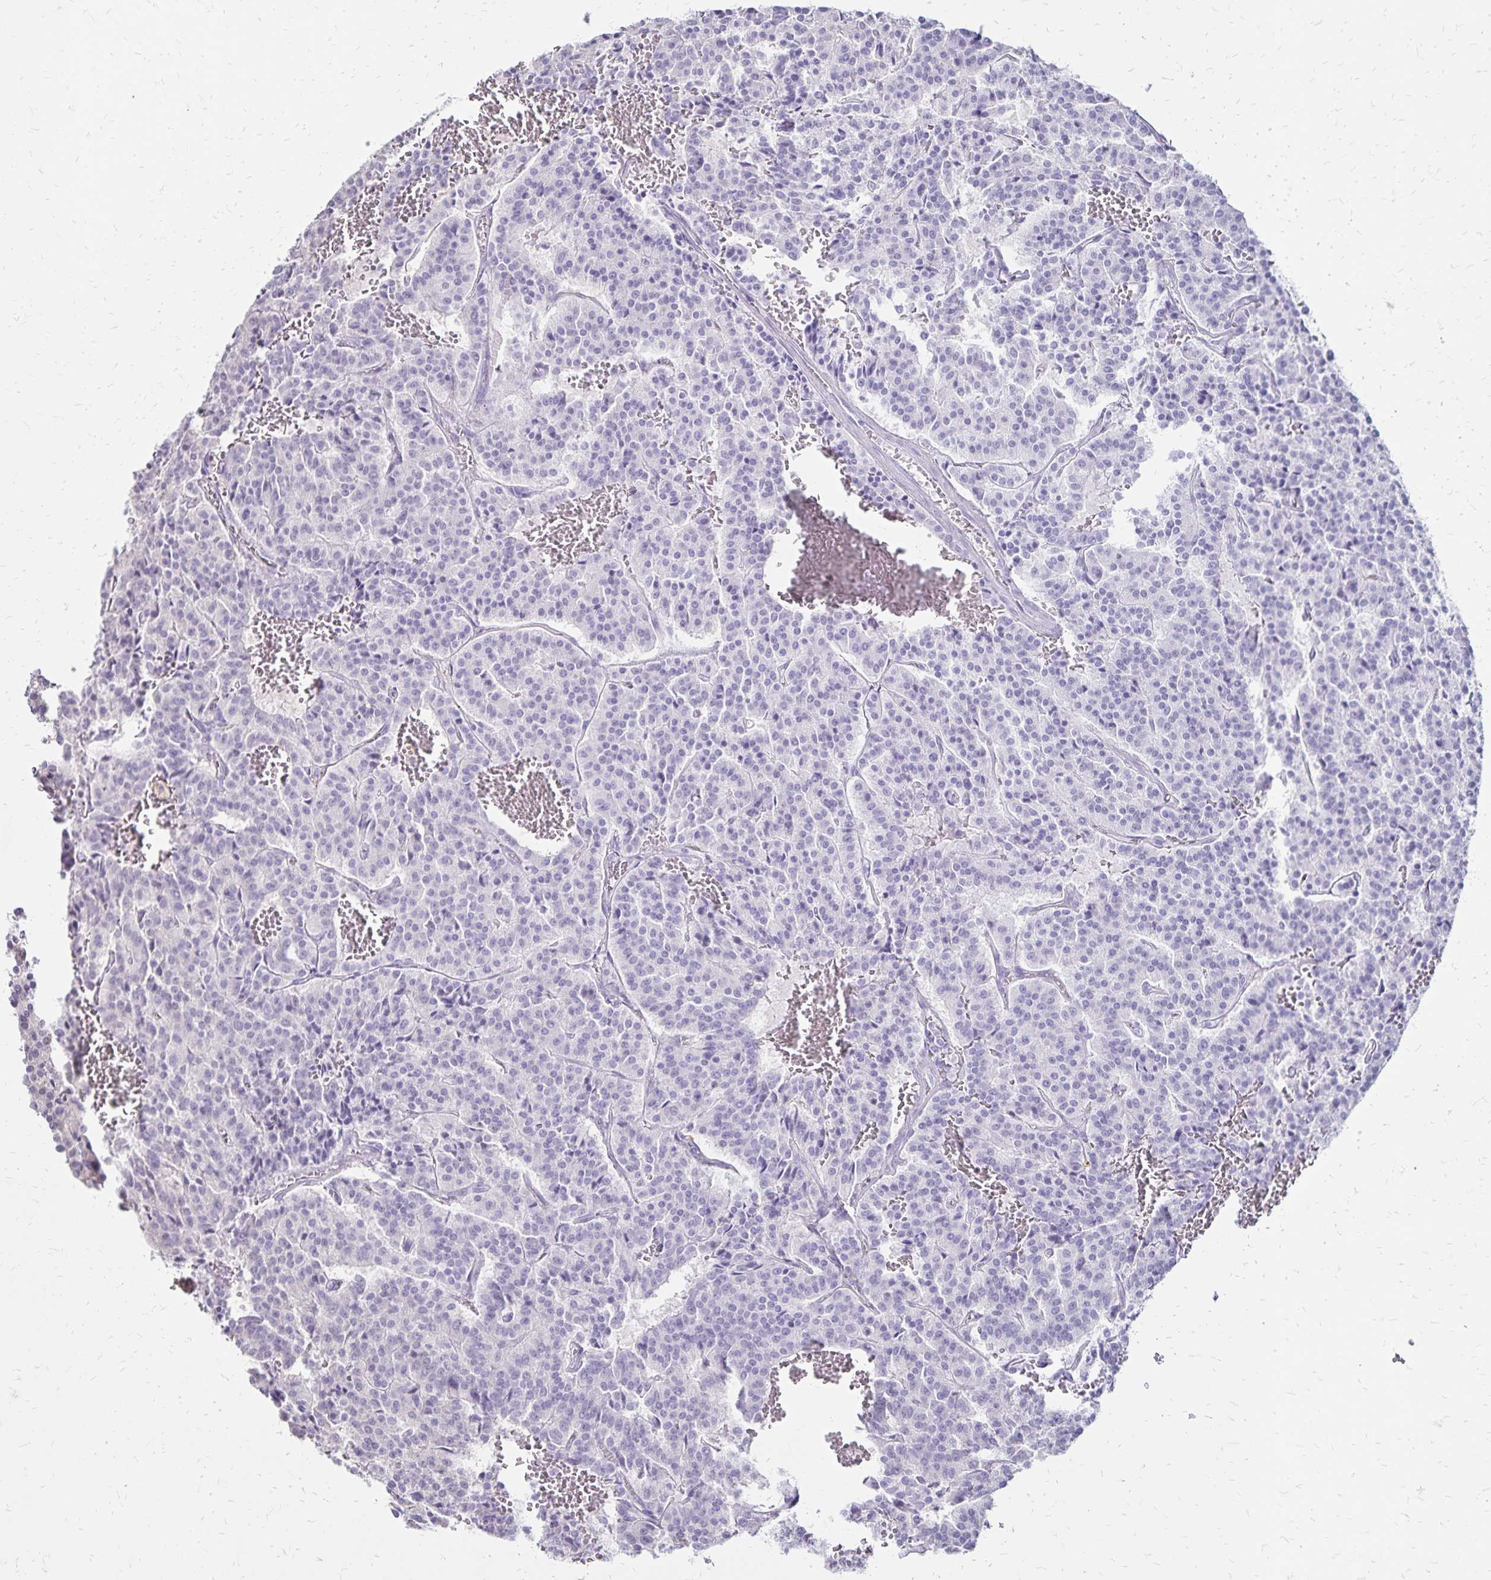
{"staining": {"intensity": "negative", "quantity": "none", "location": "none"}, "tissue": "carcinoid", "cell_type": "Tumor cells", "image_type": "cancer", "snomed": [{"axis": "morphology", "description": "Carcinoid, malignant, NOS"}, {"axis": "topography", "description": "Lung"}], "caption": "Immunohistochemistry (IHC) micrograph of neoplastic tissue: carcinoid stained with DAB (3,3'-diaminobenzidine) reveals no significant protein positivity in tumor cells.", "gene": "SH3GL3", "patient": {"sex": "male", "age": 70}}